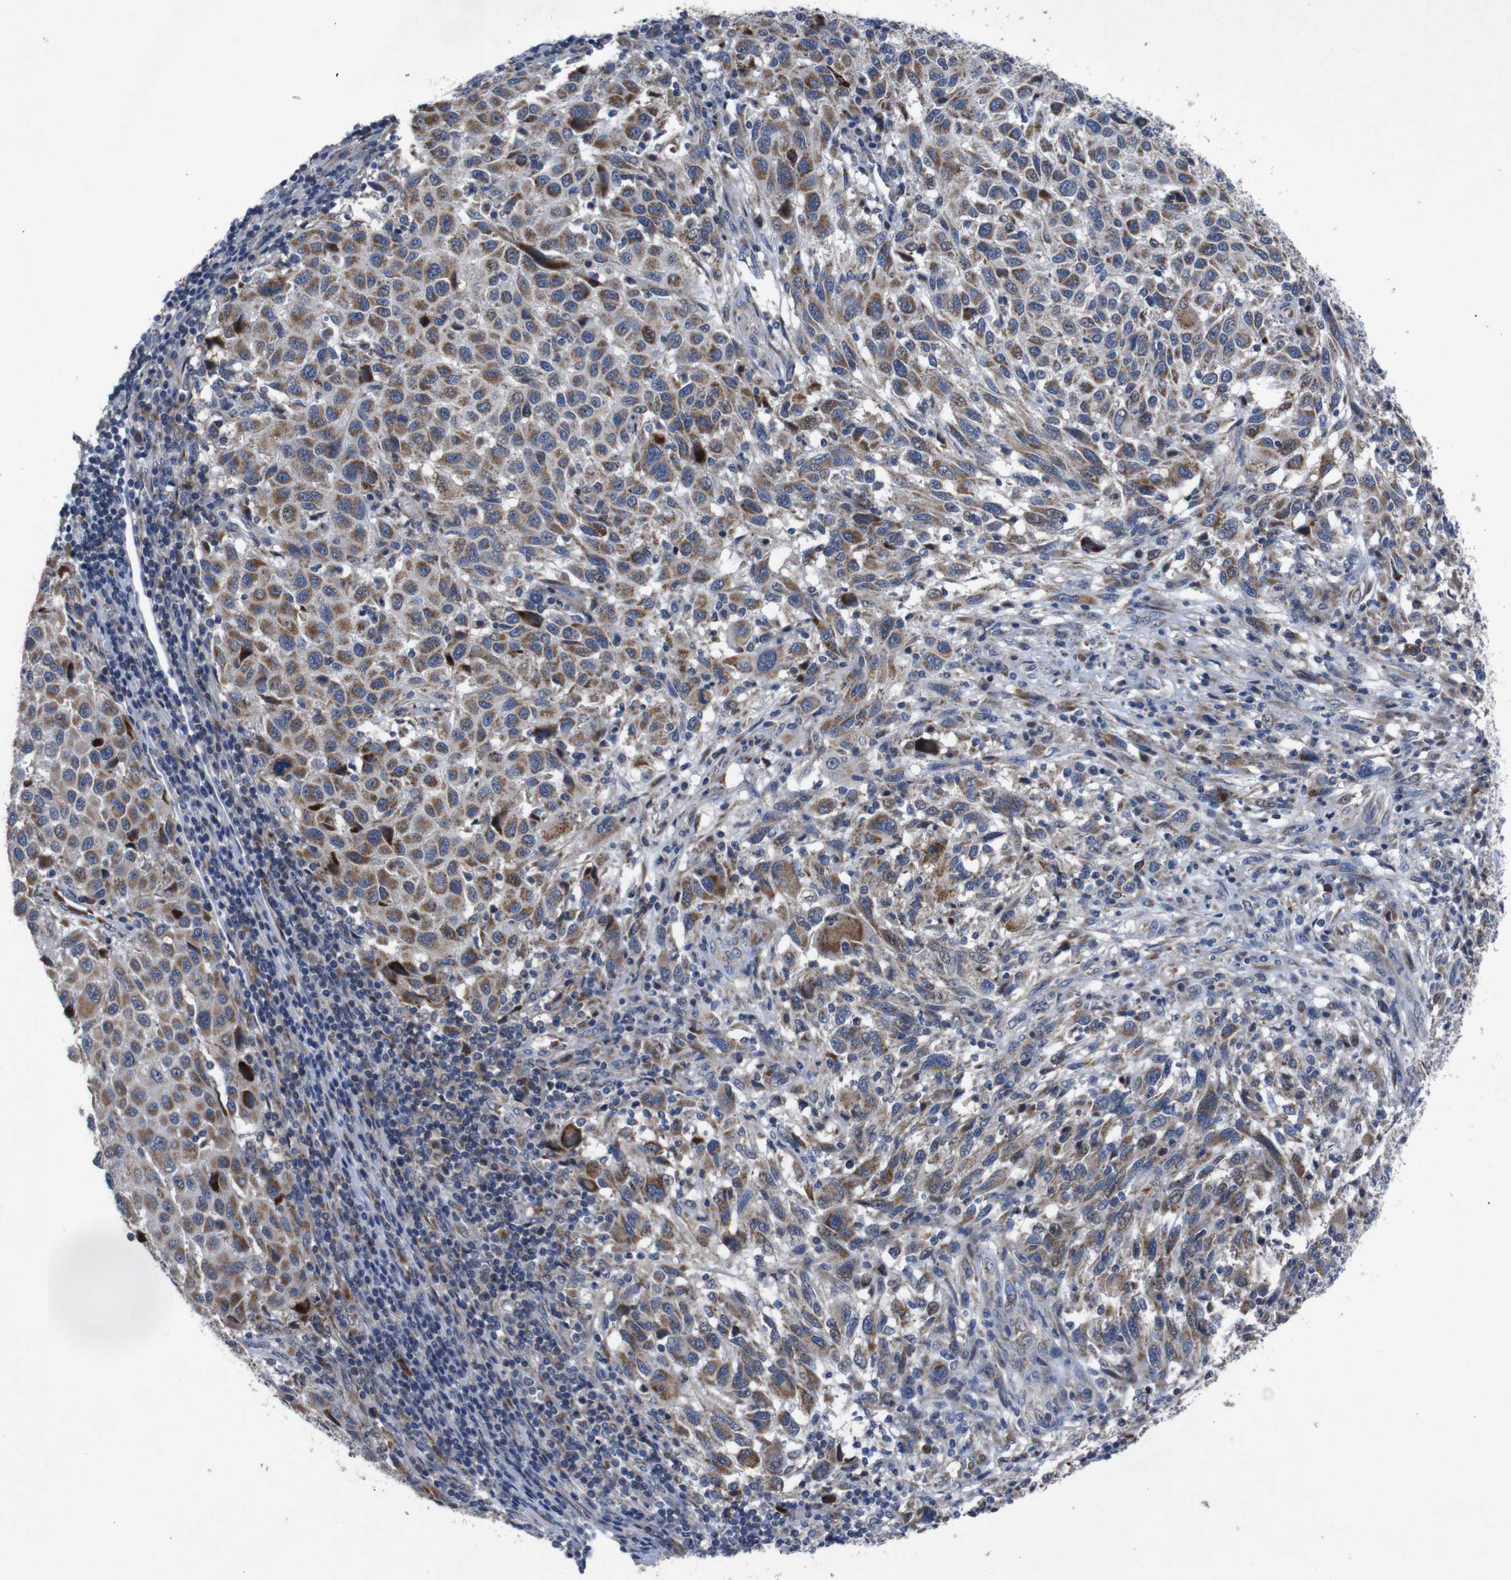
{"staining": {"intensity": "moderate", "quantity": ">75%", "location": "cytoplasmic/membranous"}, "tissue": "melanoma", "cell_type": "Tumor cells", "image_type": "cancer", "snomed": [{"axis": "morphology", "description": "Malignant melanoma, Metastatic site"}, {"axis": "topography", "description": "Lymph node"}], "caption": "The photomicrograph demonstrates staining of malignant melanoma (metastatic site), revealing moderate cytoplasmic/membranous protein staining (brown color) within tumor cells. The staining was performed using DAB (3,3'-diaminobenzidine) to visualize the protein expression in brown, while the nuclei were stained in blue with hematoxylin (Magnification: 20x).", "gene": "CHST10", "patient": {"sex": "male", "age": 61}}